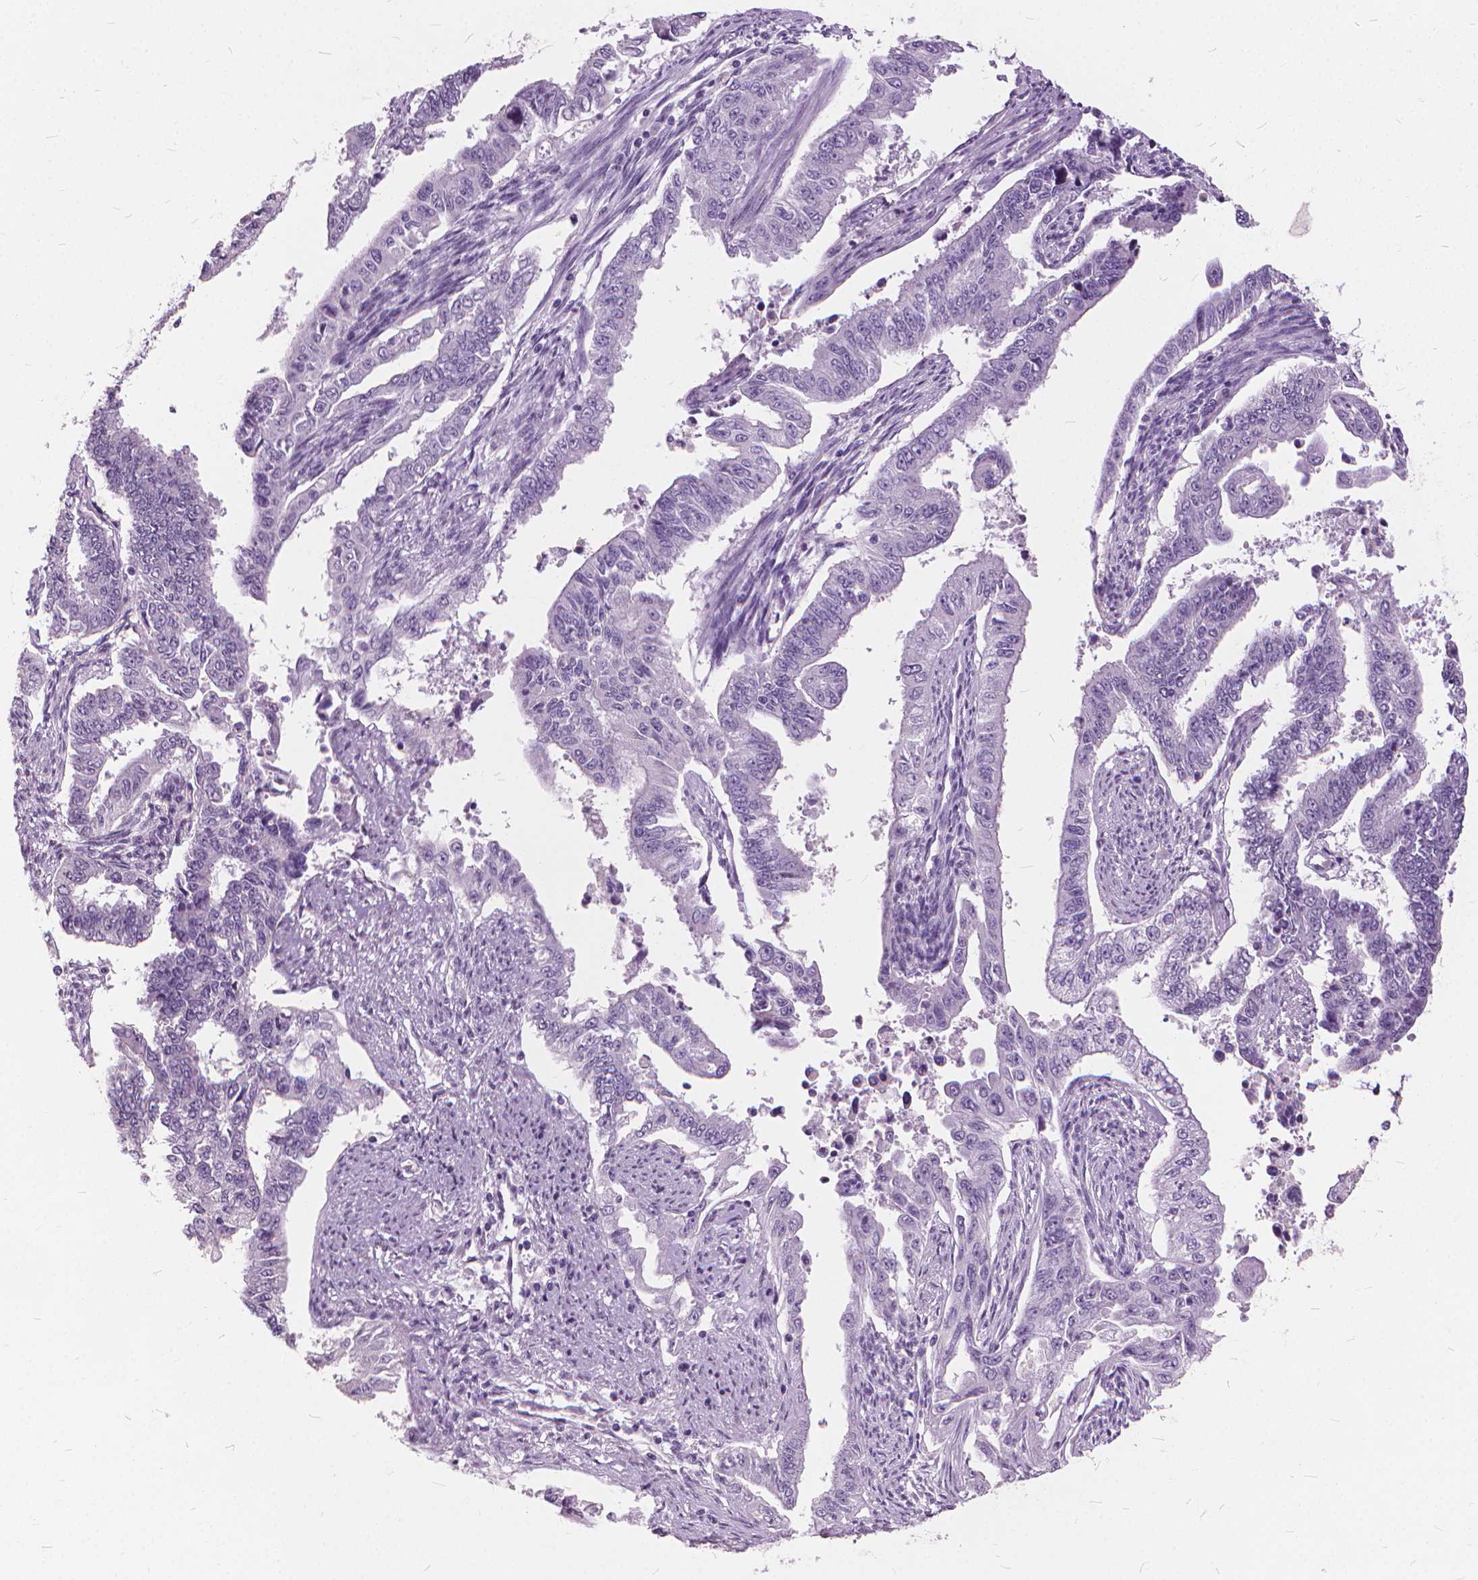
{"staining": {"intensity": "negative", "quantity": "none", "location": "none"}, "tissue": "endometrial cancer", "cell_type": "Tumor cells", "image_type": "cancer", "snomed": [{"axis": "morphology", "description": "Adenocarcinoma, NOS"}, {"axis": "topography", "description": "Uterus"}], "caption": "High power microscopy micrograph of an IHC photomicrograph of endometrial adenocarcinoma, revealing no significant expression in tumor cells. (DAB (3,3'-diaminobenzidine) IHC with hematoxylin counter stain).", "gene": "DNM1", "patient": {"sex": "female", "age": 59}}